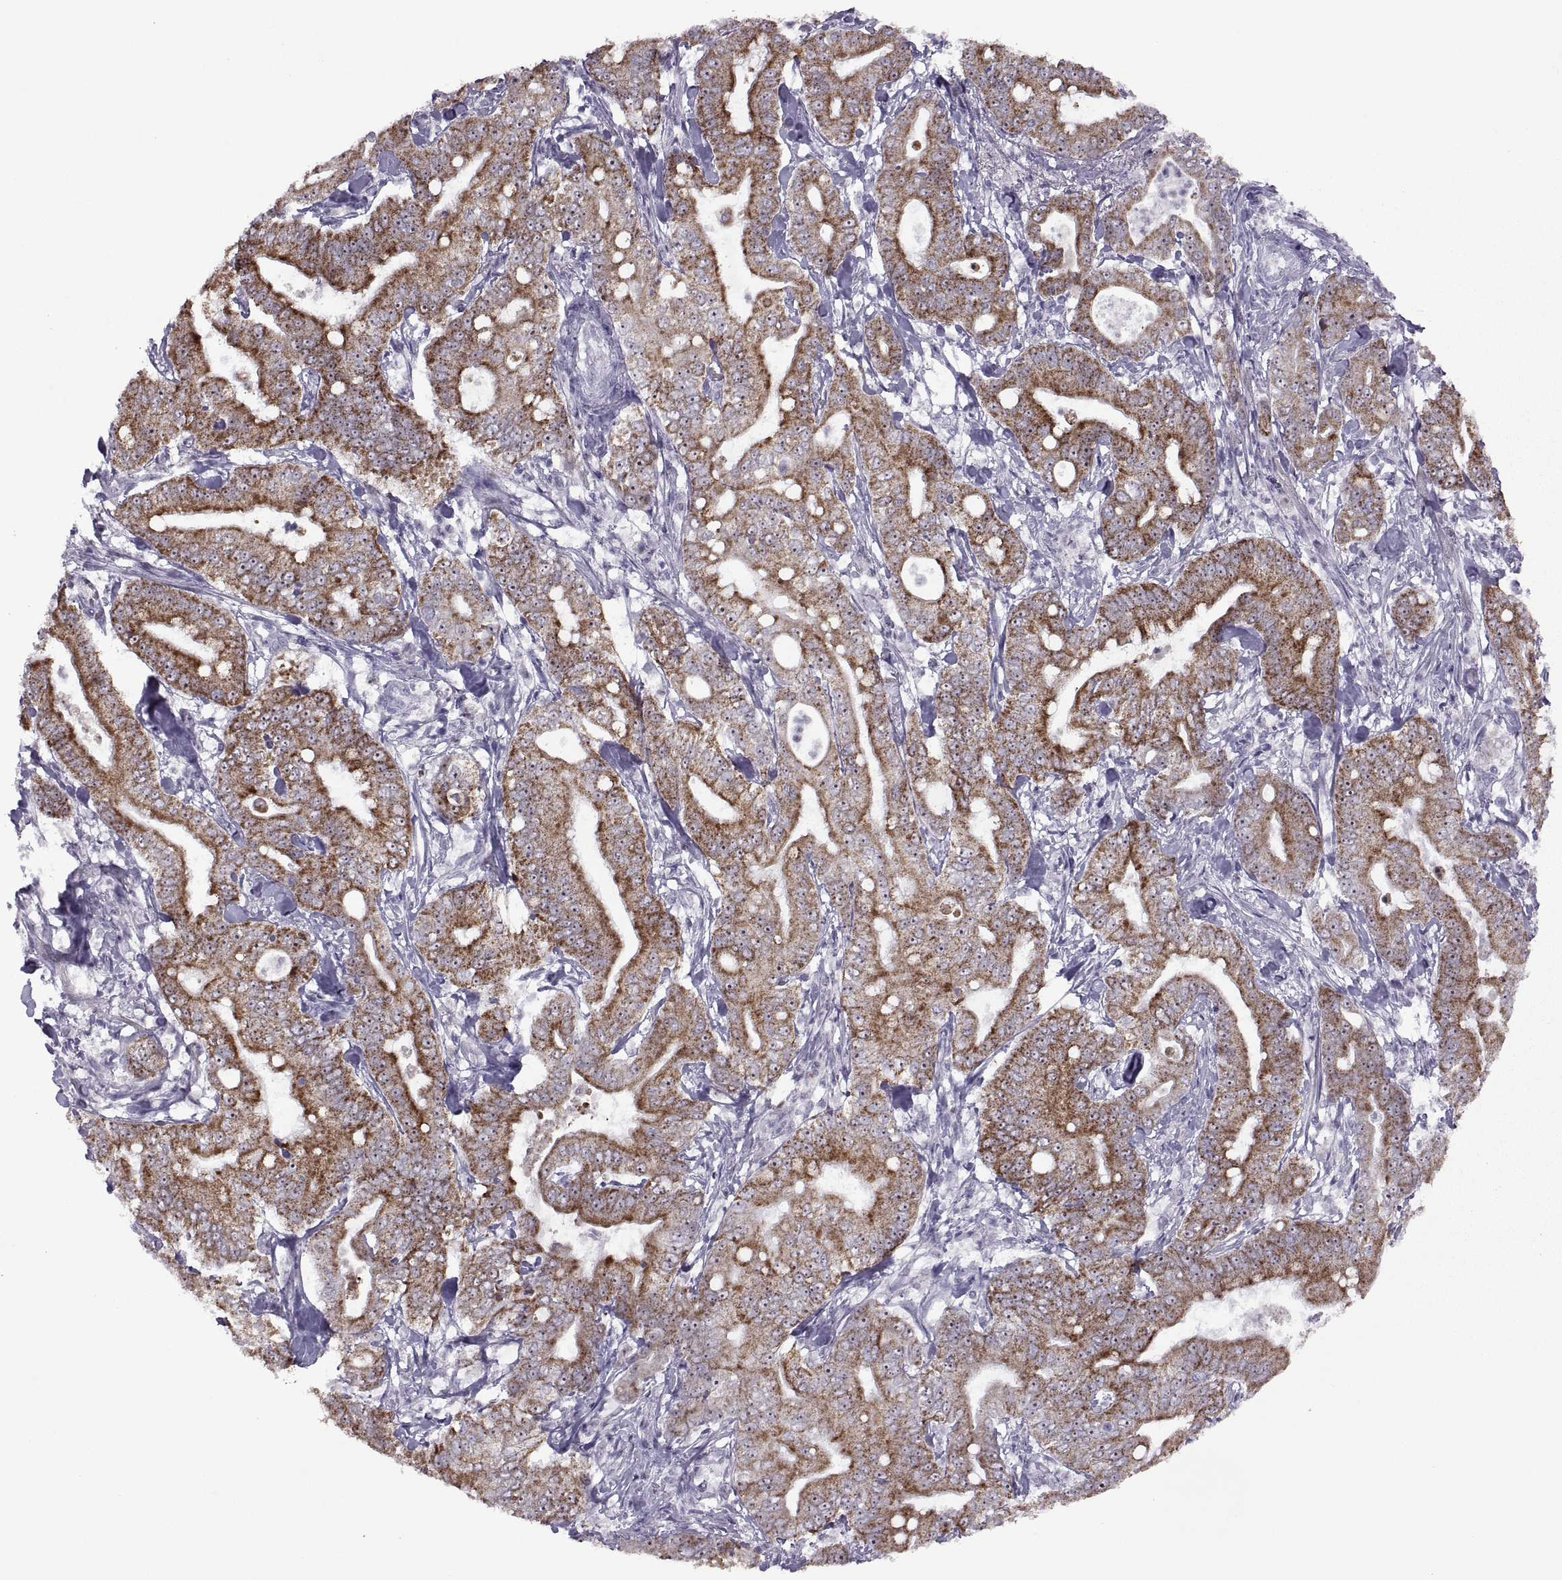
{"staining": {"intensity": "strong", "quantity": ">75%", "location": "cytoplasmic/membranous"}, "tissue": "pancreatic cancer", "cell_type": "Tumor cells", "image_type": "cancer", "snomed": [{"axis": "morphology", "description": "Adenocarcinoma, NOS"}, {"axis": "topography", "description": "Pancreas"}], "caption": "Immunohistochemistry (DAB) staining of pancreatic adenocarcinoma exhibits strong cytoplasmic/membranous protein expression in approximately >75% of tumor cells.", "gene": "ASIC2", "patient": {"sex": "male", "age": 71}}